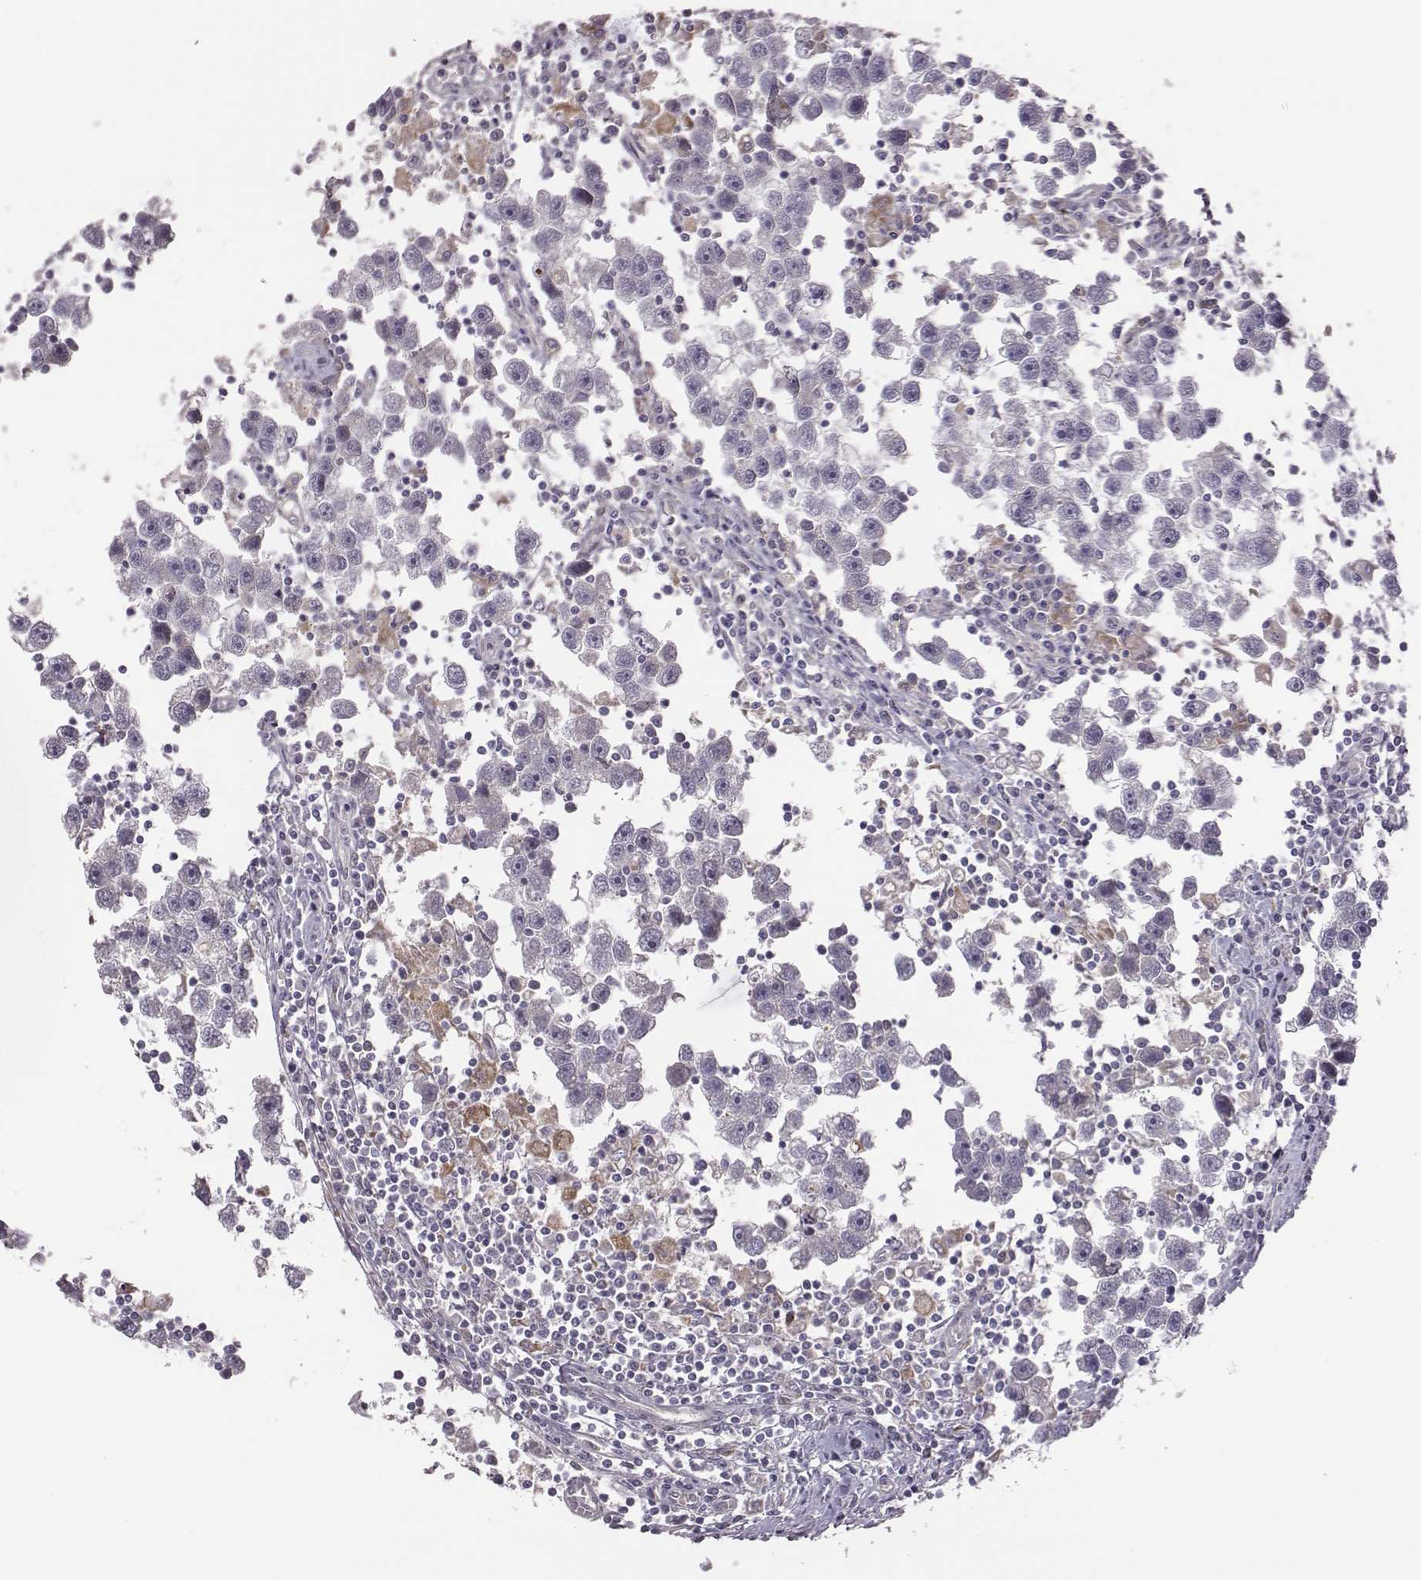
{"staining": {"intensity": "negative", "quantity": "none", "location": "none"}, "tissue": "testis cancer", "cell_type": "Tumor cells", "image_type": "cancer", "snomed": [{"axis": "morphology", "description": "Seminoma, NOS"}, {"axis": "topography", "description": "Testis"}], "caption": "This is a histopathology image of IHC staining of testis seminoma, which shows no expression in tumor cells. (DAB (3,3'-diaminobenzidine) immunohistochemistry with hematoxylin counter stain).", "gene": "KMO", "patient": {"sex": "male", "age": 30}}